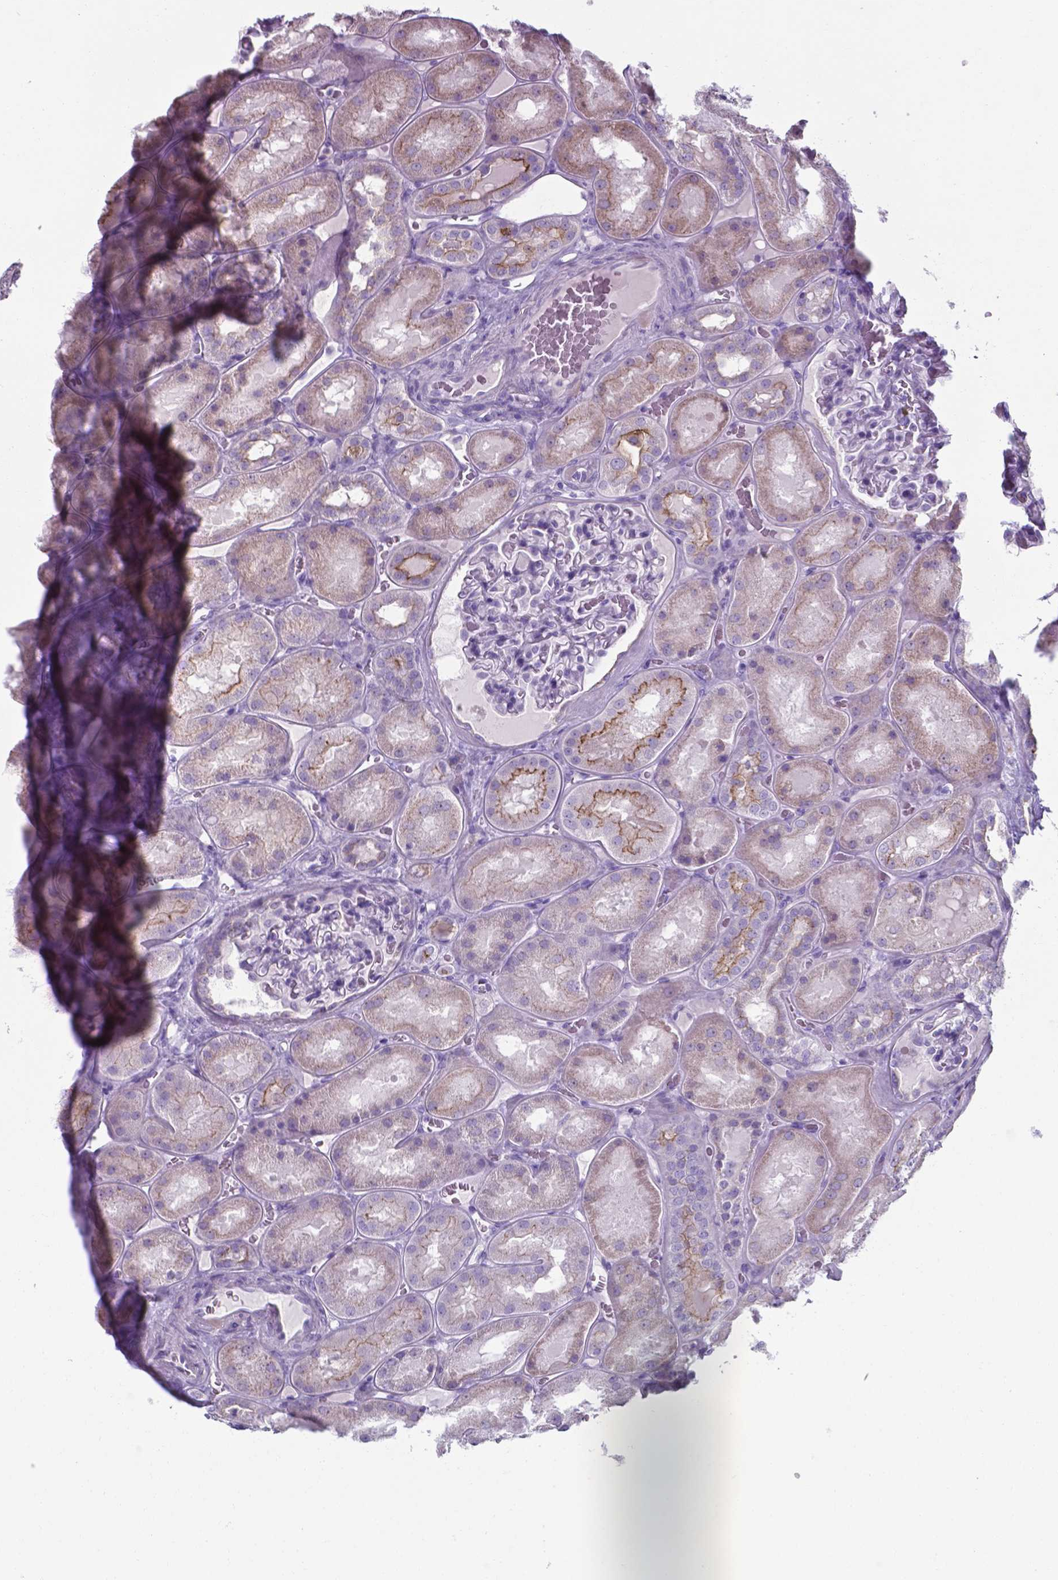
{"staining": {"intensity": "negative", "quantity": "none", "location": "none"}, "tissue": "kidney", "cell_type": "Cells in glomeruli", "image_type": "normal", "snomed": [{"axis": "morphology", "description": "Normal tissue, NOS"}, {"axis": "topography", "description": "Kidney"}], "caption": "DAB immunohistochemical staining of normal human kidney exhibits no significant positivity in cells in glomeruli.", "gene": "AP5B1", "patient": {"sex": "male", "age": 73}}